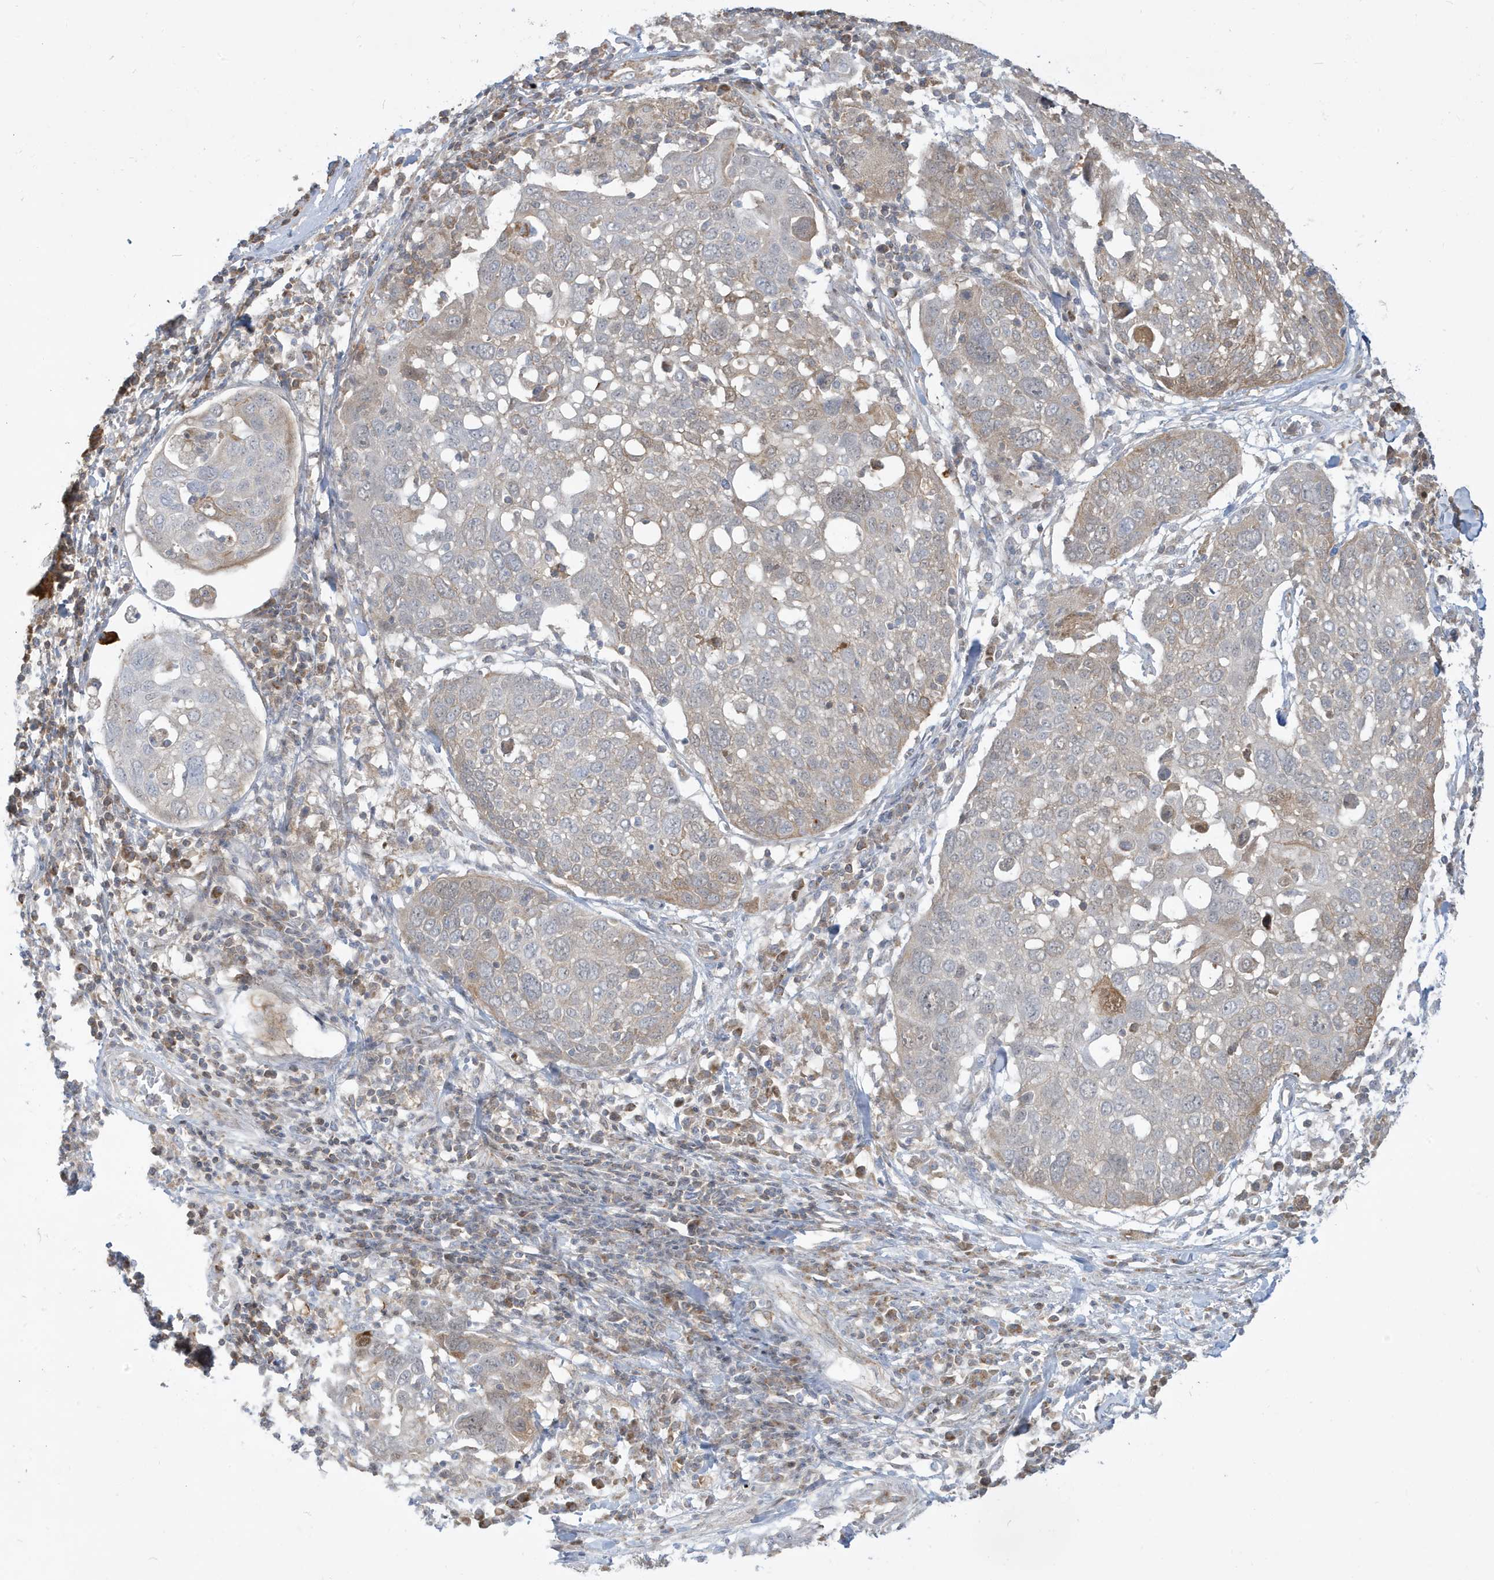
{"staining": {"intensity": "weak", "quantity": "<25%", "location": "cytoplasmic/membranous"}, "tissue": "lung cancer", "cell_type": "Tumor cells", "image_type": "cancer", "snomed": [{"axis": "morphology", "description": "Squamous cell carcinoma, NOS"}, {"axis": "topography", "description": "Lung"}], "caption": "There is no significant staining in tumor cells of lung cancer (squamous cell carcinoma).", "gene": "IFT57", "patient": {"sex": "male", "age": 65}}